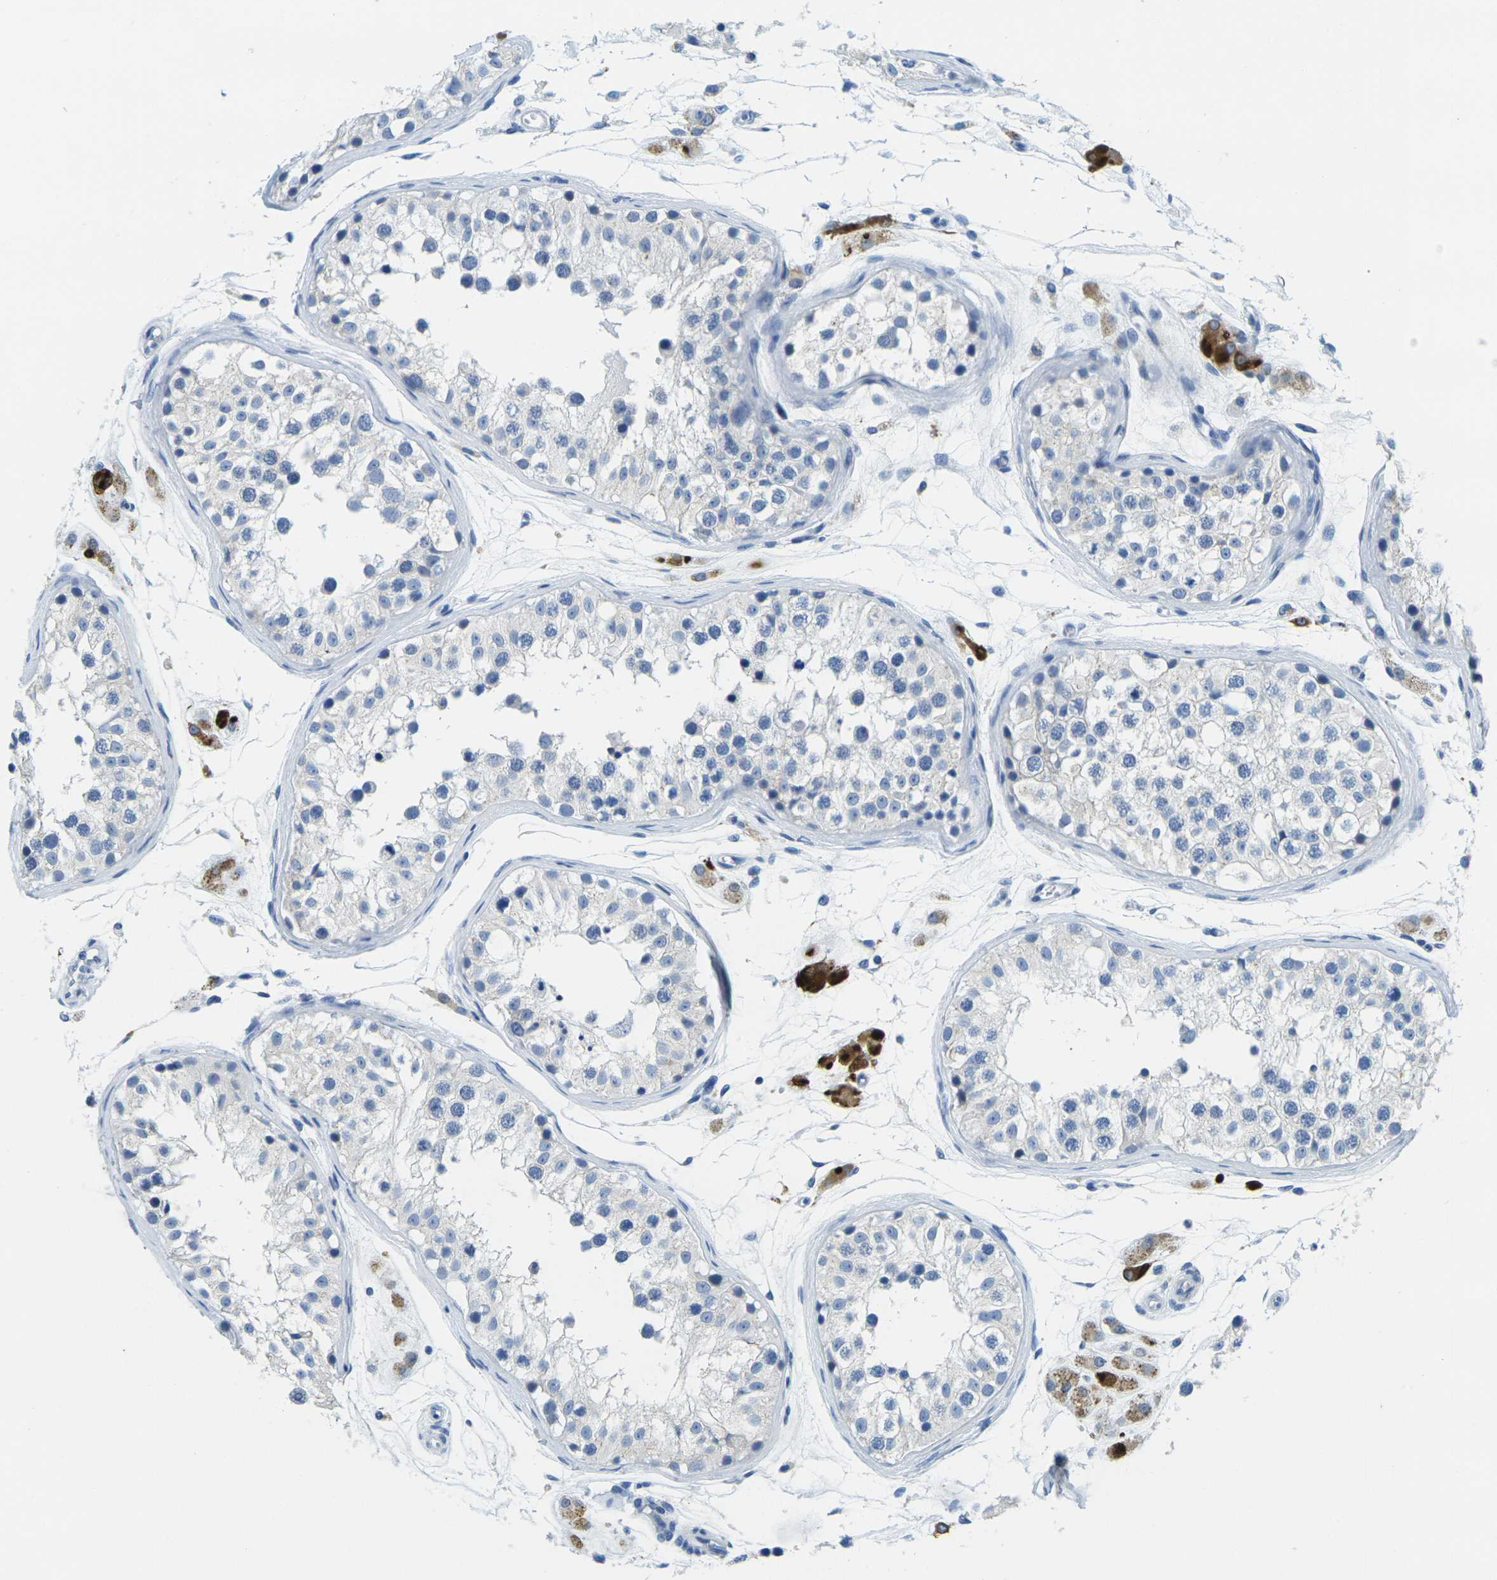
{"staining": {"intensity": "negative", "quantity": "none", "location": "none"}, "tissue": "testis", "cell_type": "Cells in seminiferous ducts", "image_type": "normal", "snomed": [{"axis": "morphology", "description": "Normal tissue, NOS"}, {"axis": "morphology", "description": "Adenocarcinoma, metastatic, NOS"}, {"axis": "topography", "description": "Testis"}], "caption": "A micrograph of testis stained for a protein shows no brown staining in cells in seminiferous ducts.", "gene": "FAM3D", "patient": {"sex": "male", "age": 26}}